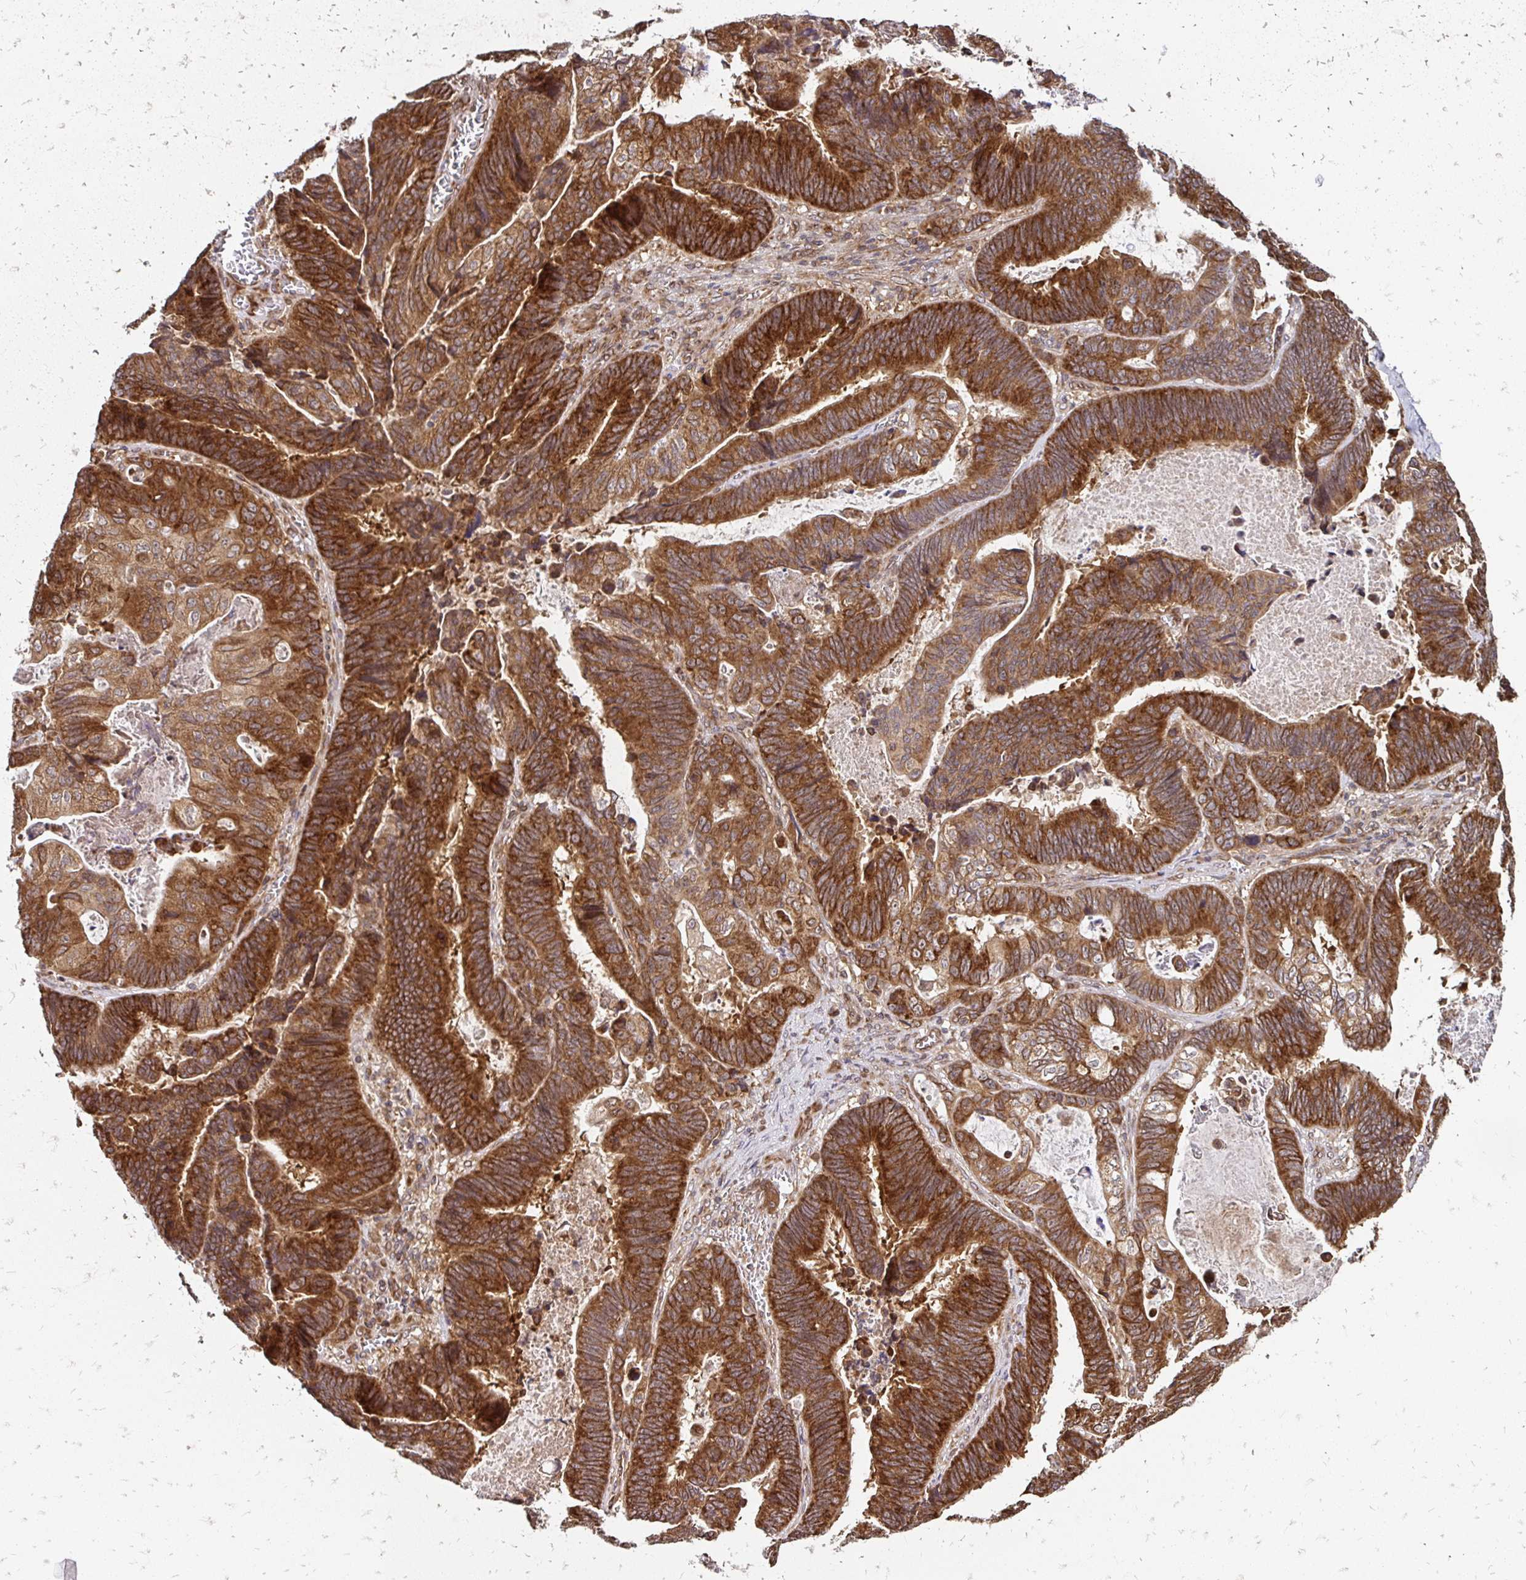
{"staining": {"intensity": "strong", "quantity": ">75%", "location": "cytoplasmic/membranous"}, "tissue": "lung cancer", "cell_type": "Tumor cells", "image_type": "cancer", "snomed": [{"axis": "morphology", "description": "Aneuploidy"}, {"axis": "morphology", "description": "Adenocarcinoma, NOS"}, {"axis": "morphology", "description": "Adenocarcinoma primary or metastatic"}, {"axis": "topography", "description": "Lung"}], "caption": "Human lung cancer stained for a protein (brown) shows strong cytoplasmic/membranous positive expression in approximately >75% of tumor cells.", "gene": "ZW10", "patient": {"sex": "female", "age": 75}}